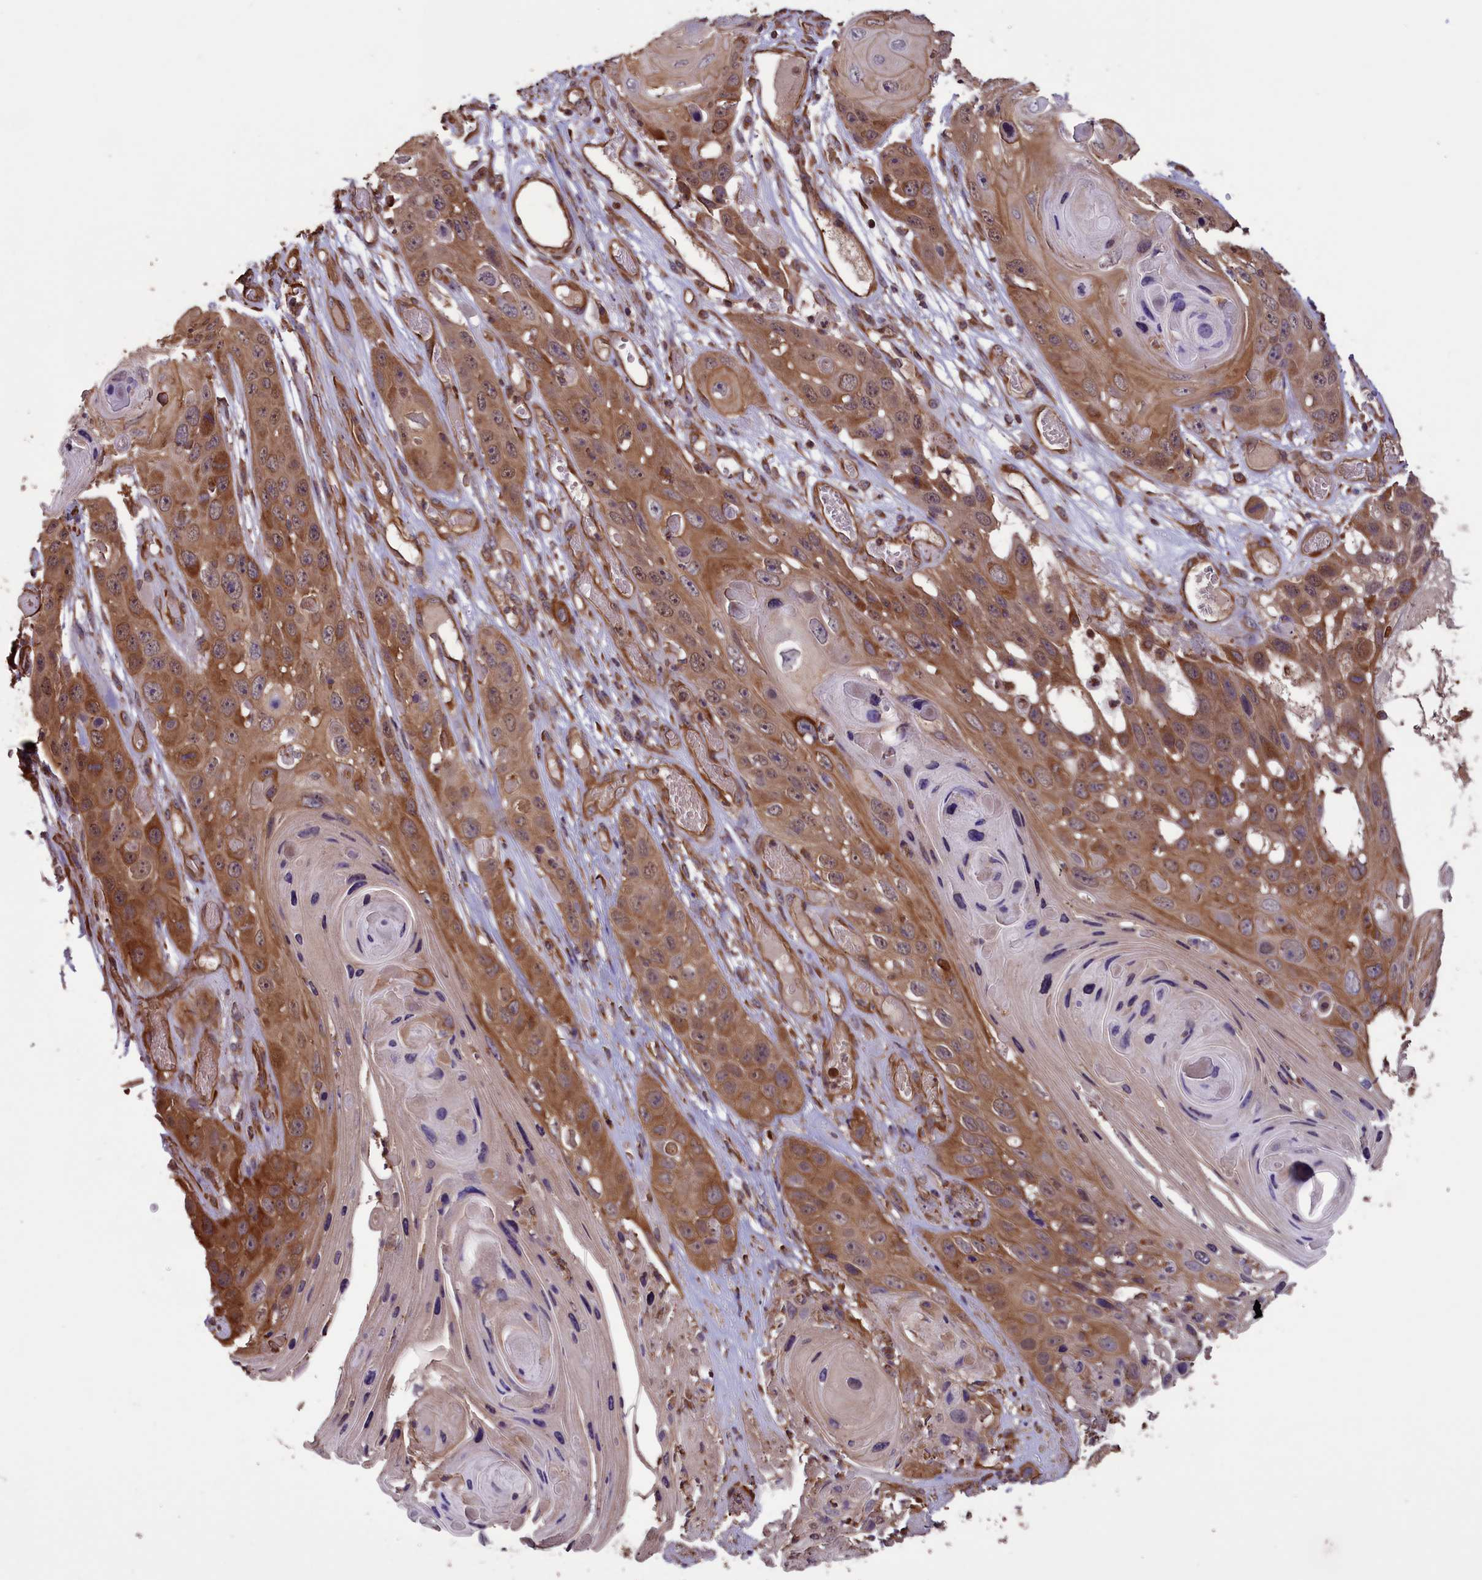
{"staining": {"intensity": "moderate", "quantity": ">75%", "location": "cytoplasmic/membranous"}, "tissue": "skin cancer", "cell_type": "Tumor cells", "image_type": "cancer", "snomed": [{"axis": "morphology", "description": "Squamous cell carcinoma, NOS"}, {"axis": "topography", "description": "Skin"}], "caption": "IHC image of skin squamous cell carcinoma stained for a protein (brown), which reveals medium levels of moderate cytoplasmic/membranous positivity in about >75% of tumor cells.", "gene": "DAPK3", "patient": {"sex": "male", "age": 55}}